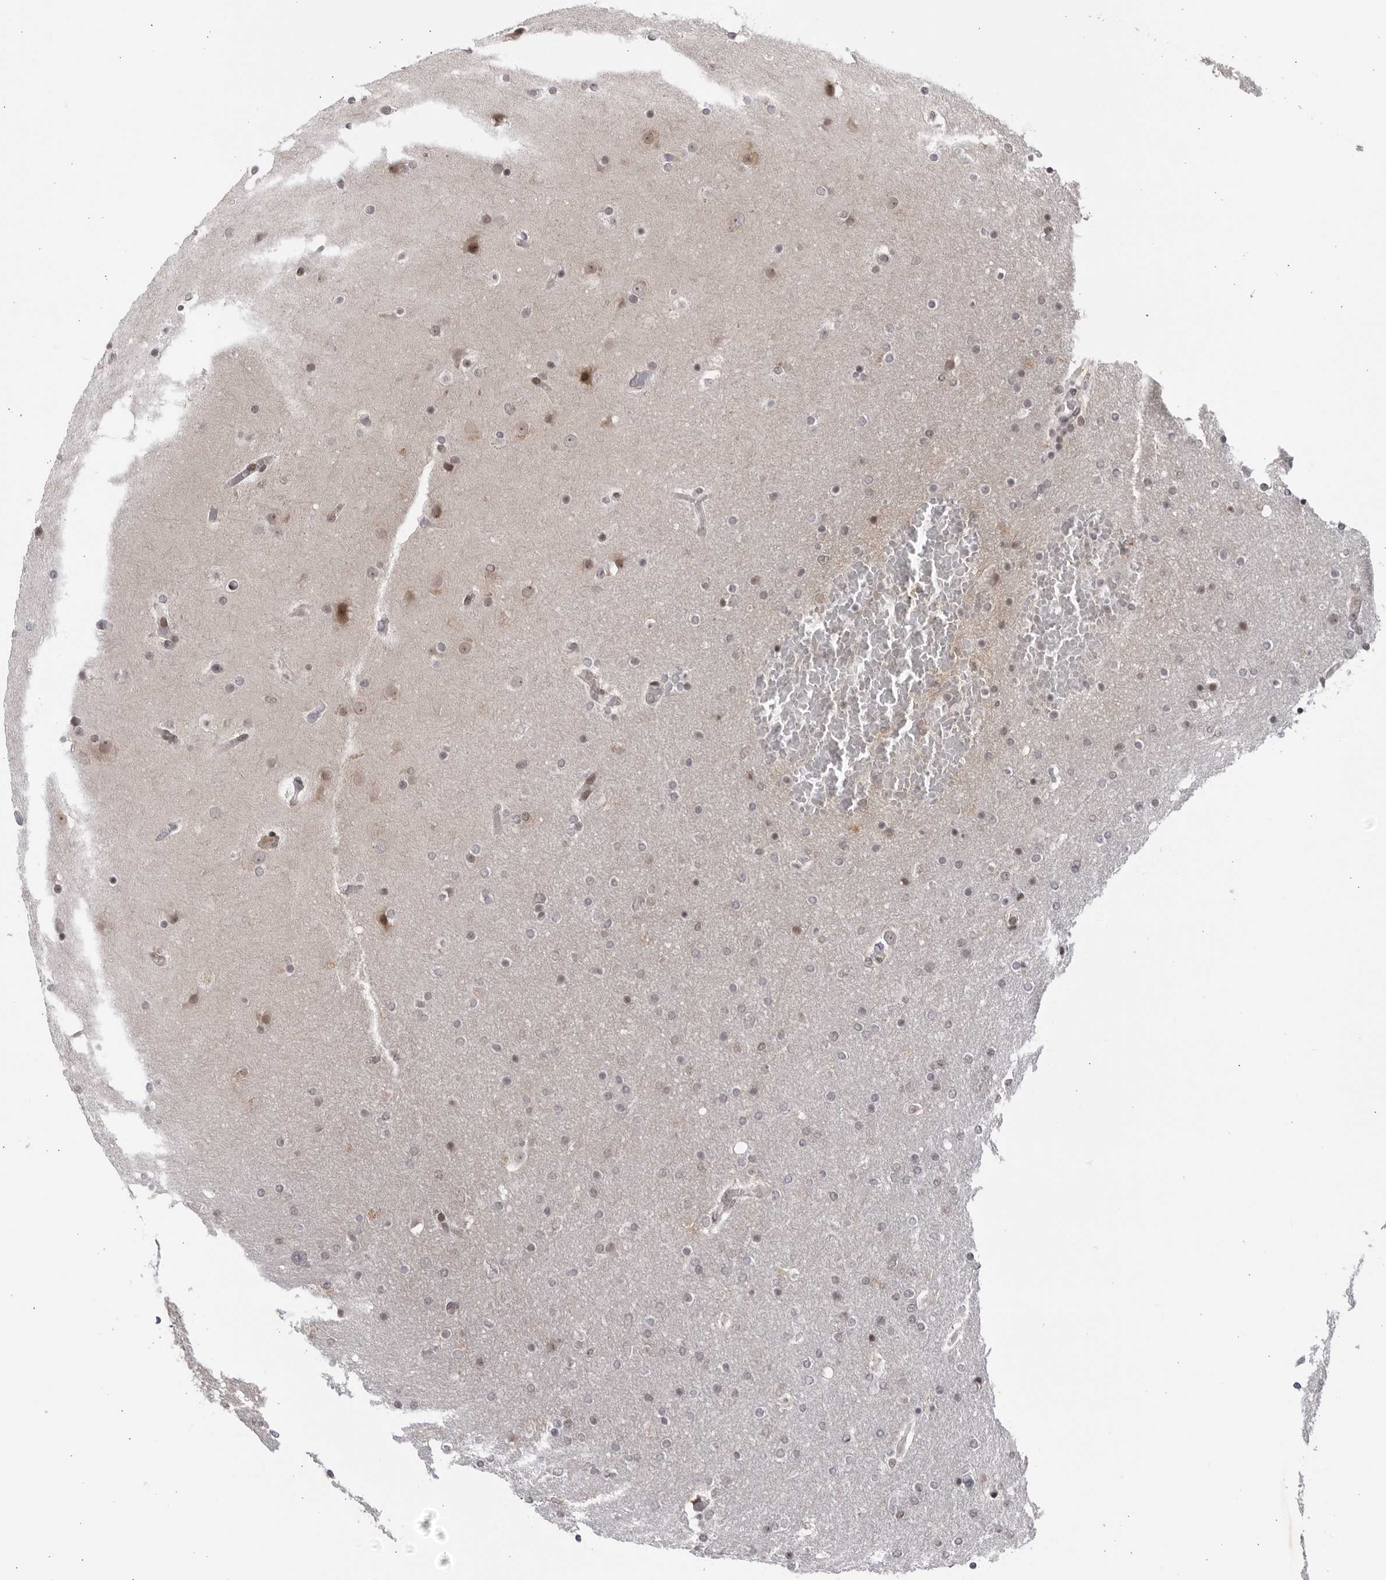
{"staining": {"intensity": "negative", "quantity": "none", "location": "none"}, "tissue": "glioma", "cell_type": "Tumor cells", "image_type": "cancer", "snomed": [{"axis": "morphology", "description": "Glioma, malignant, High grade"}, {"axis": "topography", "description": "Cerebral cortex"}], "caption": "Tumor cells show no significant expression in malignant glioma (high-grade). The staining is performed using DAB brown chromogen with nuclei counter-stained in using hematoxylin.", "gene": "DTL", "patient": {"sex": "female", "age": 36}}